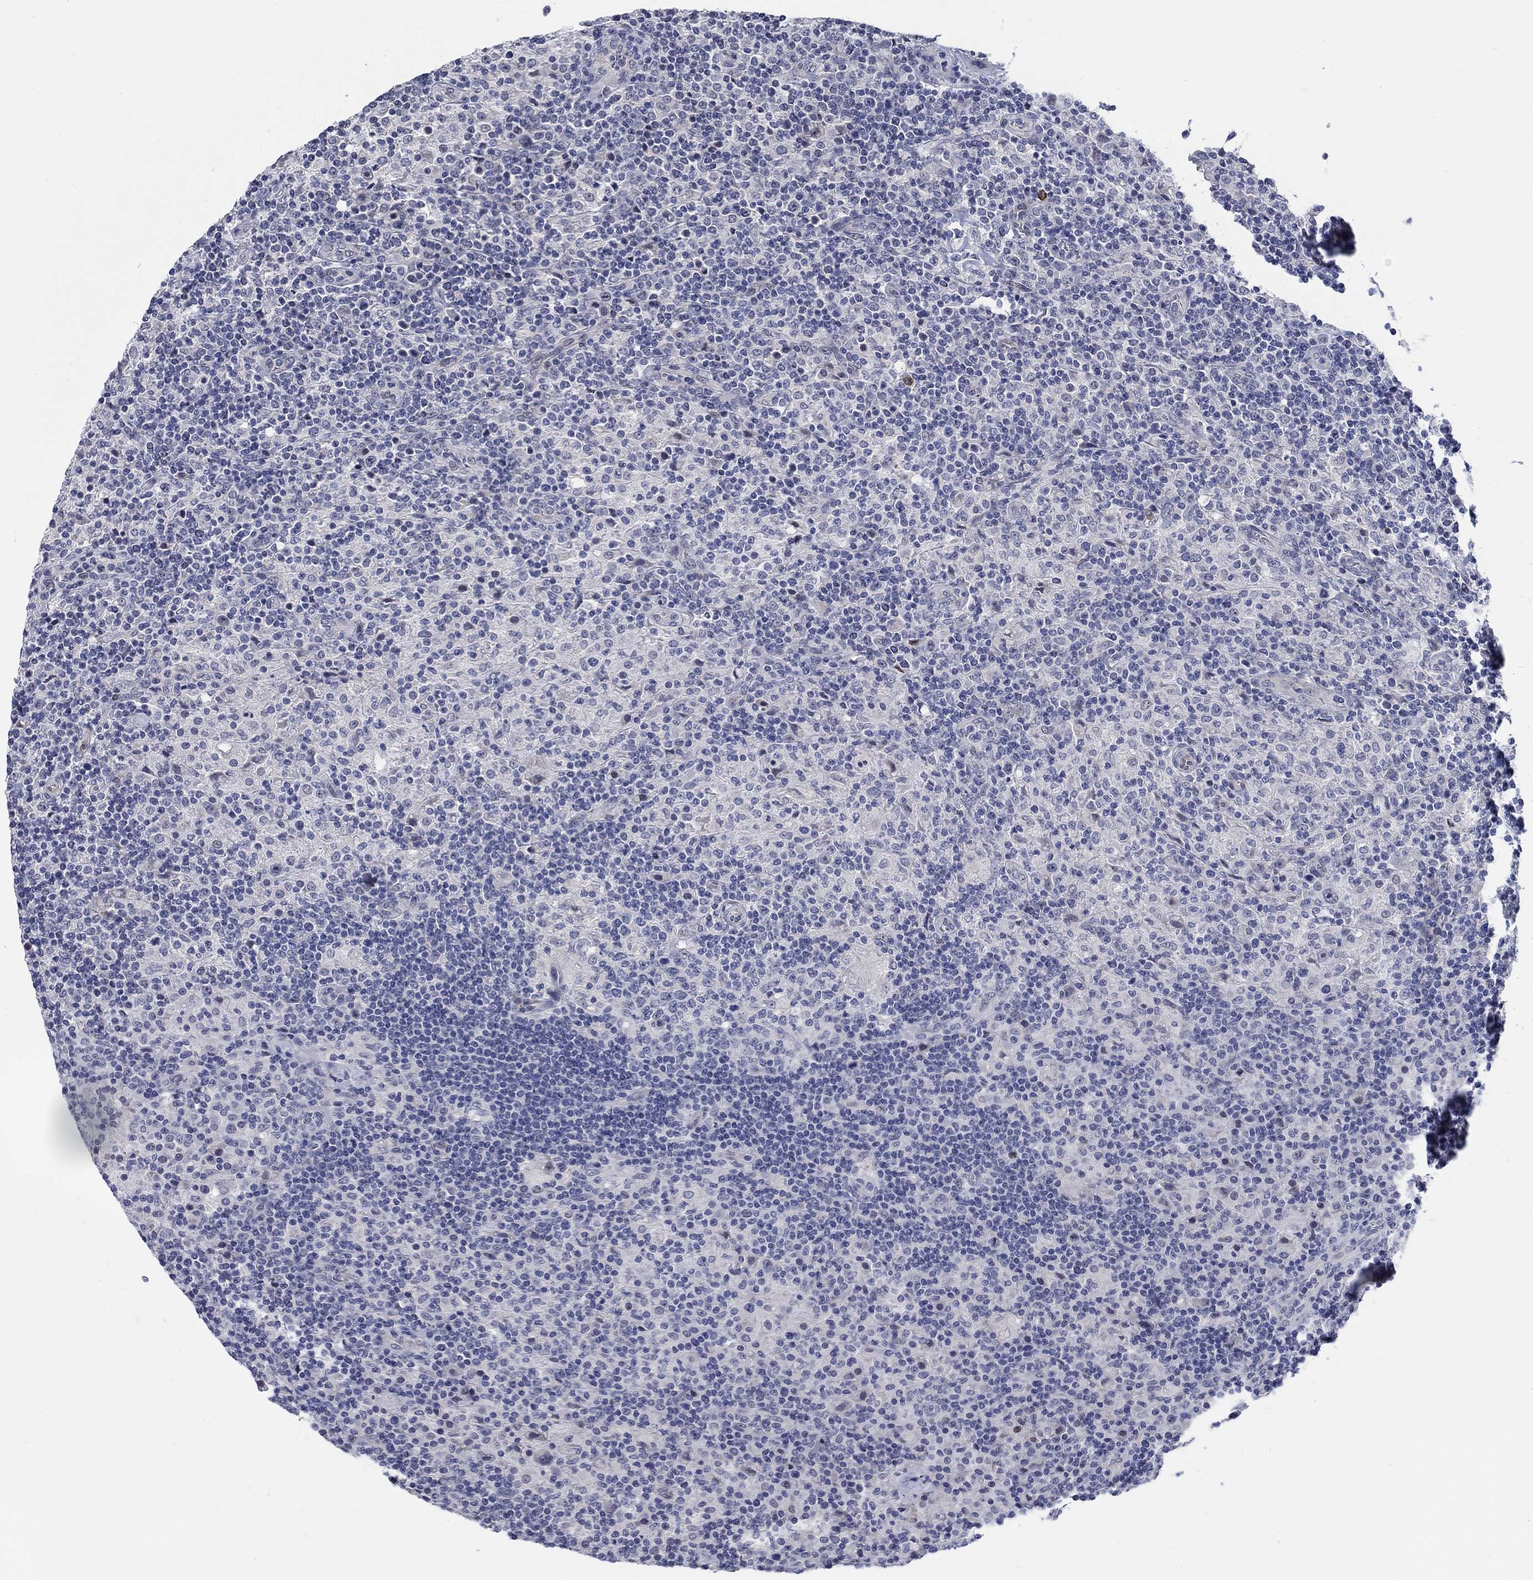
{"staining": {"intensity": "negative", "quantity": "none", "location": "none"}, "tissue": "lymphoma", "cell_type": "Tumor cells", "image_type": "cancer", "snomed": [{"axis": "morphology", "description": "Hodgkin's disease, NOS"}, {"axis": "topography", "description": "Lymph node"}], "caption": "High magnification brightfield microscopy of lymphoma stained with DAB (3,3'-diaminobenzidine) (brown) and counterstained with hematoxylin (blue): tumor cells show no significant expression.", "gene": "SMIM18", "patient": {"sex": "male", "age": 70}}